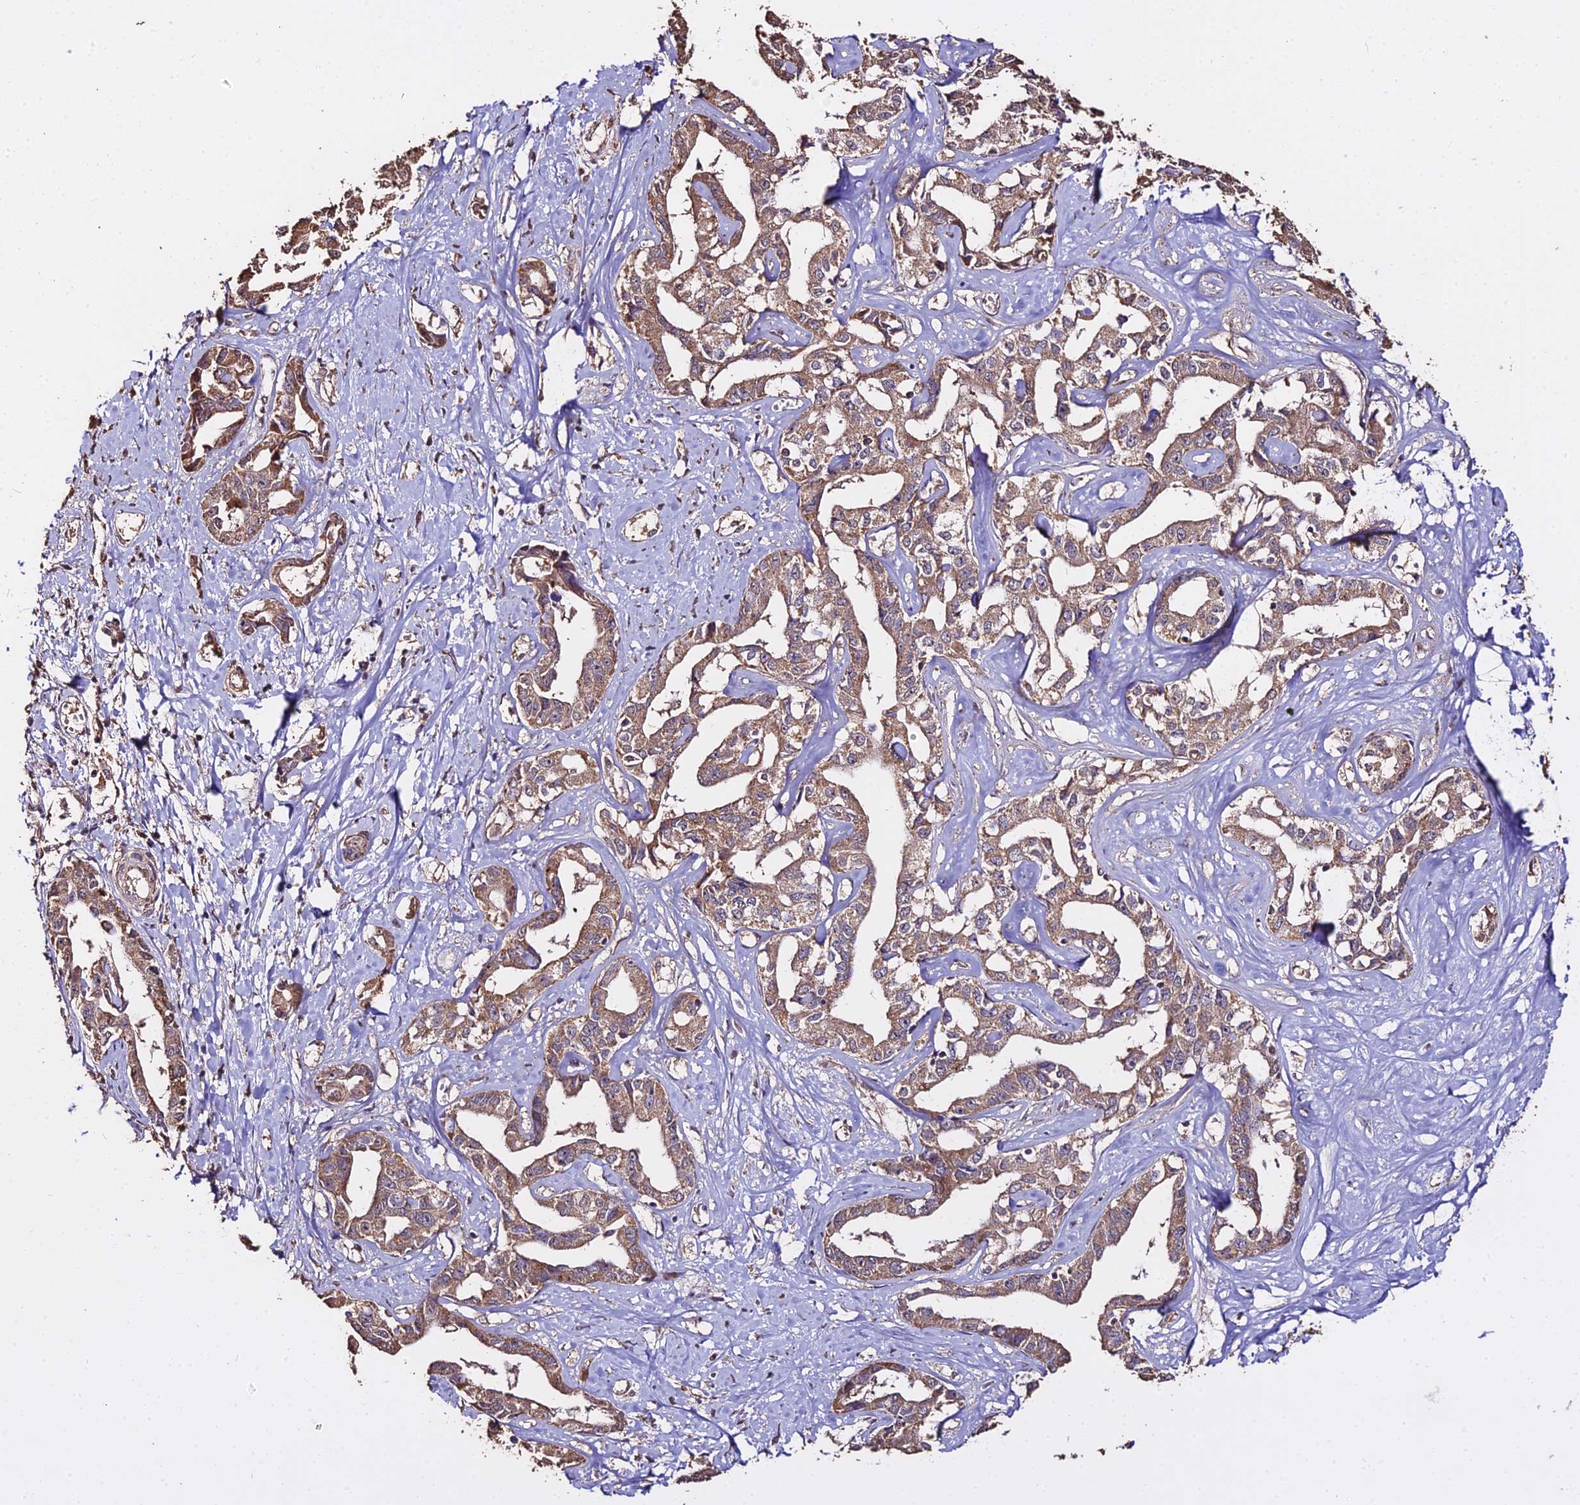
{"staining": {"intensity": "moderate", "quantity": ">75%", "location": "cytoplasmic/membranous"}, "tissue": "liver cancer", "cell_type": "Tumor cells", "image_type": "cancer", "snomed": [{"axis": "morphology", "description": "Cholangiocarcinoma"}, {"axis": "topography", "description": "Liver"}], "caption": "Immunohistochemical staining of human liver cancer reveals medium levels of moderate cytoplasmic/membranous protein expression in about >75% of tumor cells.", "gene": "METTL13", "patient": {"sex": "male", "age": 59}}